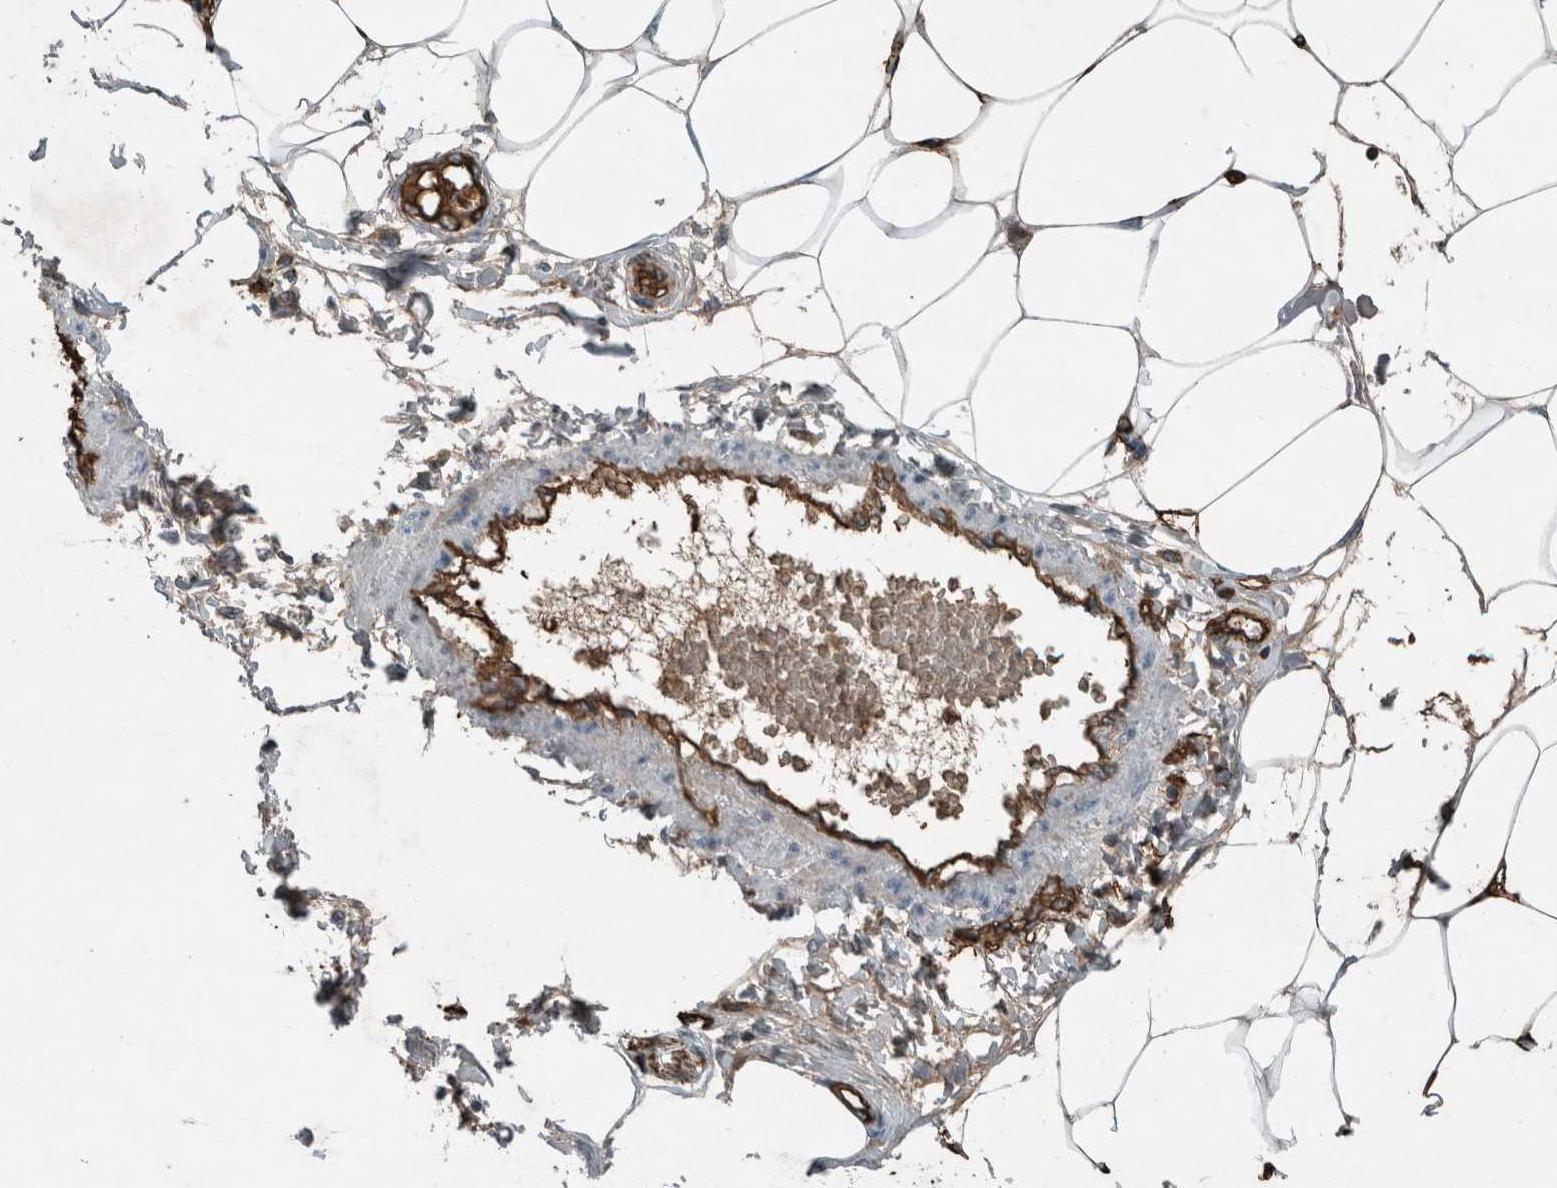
{"staining": {"intensity": "negative", "quantity": ">75%", "location": "none"}, "tissue": "adipose tissue", "cell_type": "Adipocytes", "image_type": "normal", "snomed": [{"axis": "morphology", "description": "Normal tissue, NOS"}, {"axis": "morphology", "description": "Adenocarcinoma, NOS"}, {"axis": "topography", "description": "Colon"}, {"axis": "topography", "description": "Peripheral nerve tissue"}], "caption": "Micrograph shows no significant protein staining in adipocytes of benign adipose tissue. (IHC, brightfield microscopy, high magnification).", "gene": "LBP", "patient": {"sex": "male", "age": 14}}